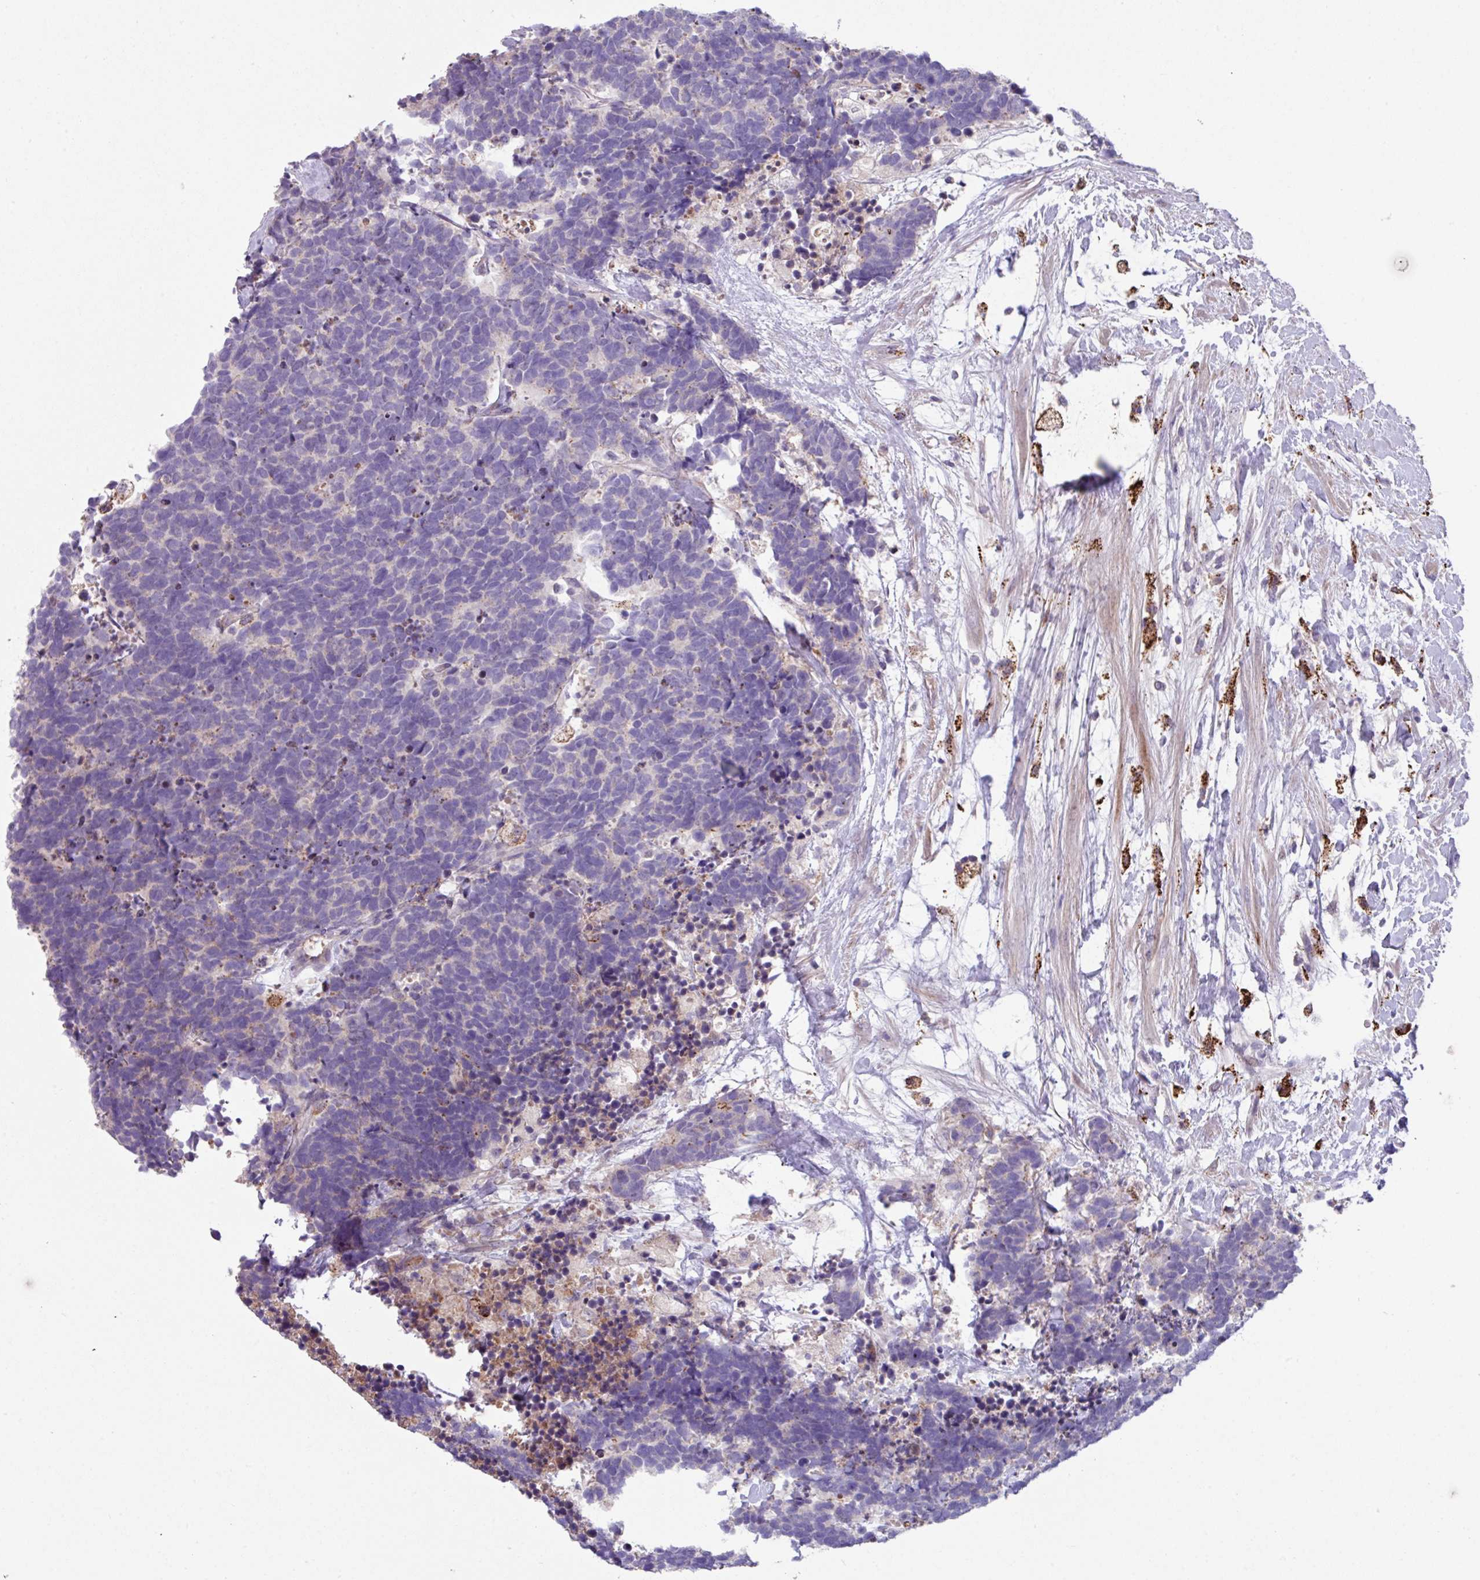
{"staining": {"intensity": "negative", "quantity": "none", "location": "none"}, "tissue": "carcinoid", "cell_type": "Tumor cells", "image_type": "cancer", "snomed": [{"axis": "morphology", "description": "Carcinoma, NOS"}, {"axis": "morphology", "description": "Carcinoid, malignant, NOS"}, {"axis": "topography", "description": "Prostate"}], "caption": "Tumor cells show no significant staining in carcinoma.", "gene": "IQCJ", "patient": {"sex": "male", "age": 57}}